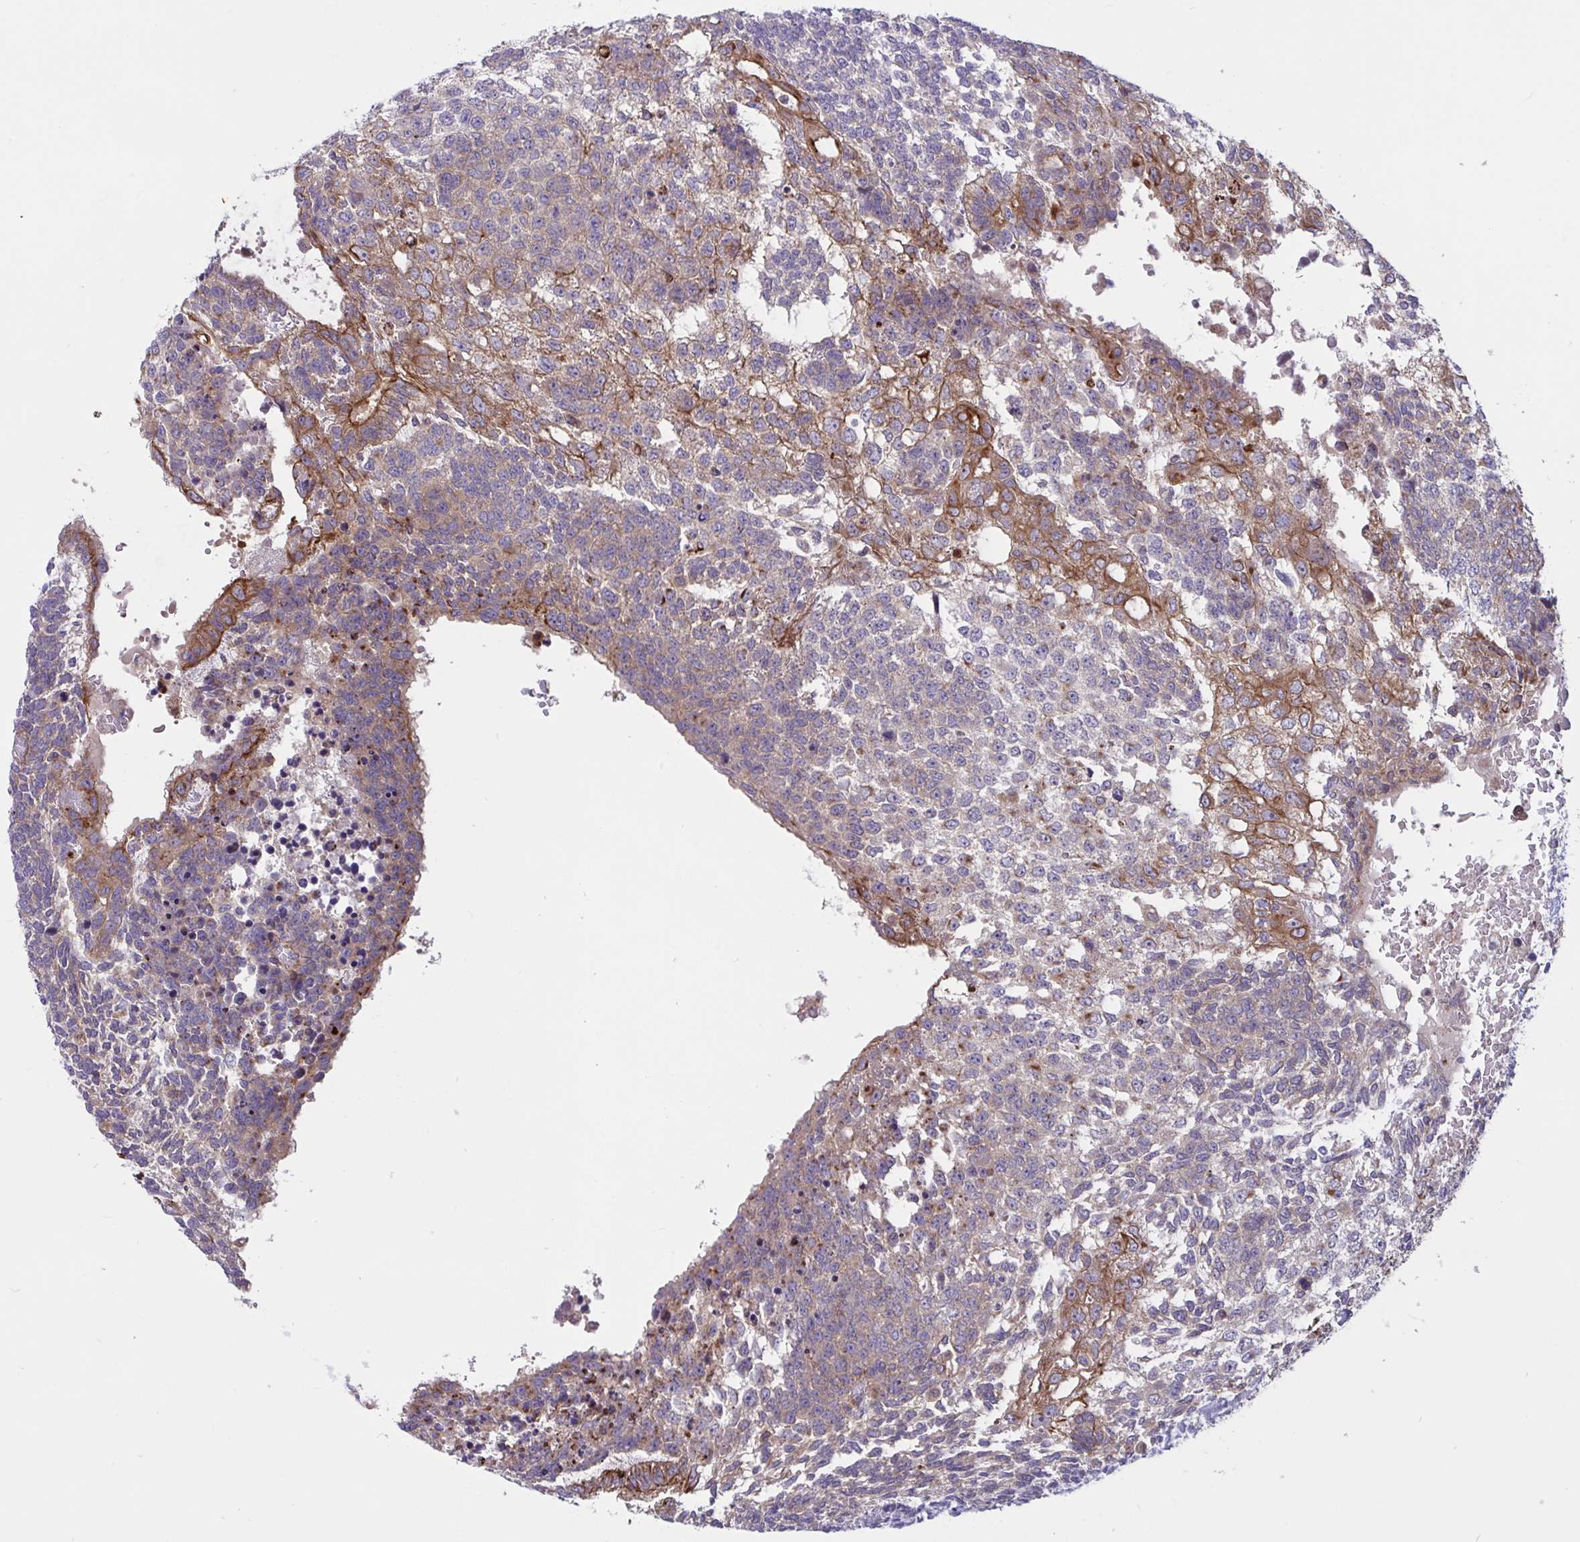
{"staining": {"intensity": "moderate", "quantity": "25%-75%", "location": "cytoplasmic/membranous"}, "tissue": "testis cancer", "cell_type": "Tumor cells", "image_type": "cancer", "snomed": [{"axis": "morphology", "description": "Carcinoma, Embryonal, NOS"}, {"axis": "topography", "description": "Testis"}], "caption": "Embryonal carcinoma (testis) stained with immunohistochemistry (IHC) reveals moderate cytoplasmic/membranous staining in about 25%-75% of tumor cells. (Stains: DAB in brown, nuclei in blue, Microscopy: brightfield microscopy at high magnification).", "gene": "TANK", "patient": {"sex": "male", "age": 23}}